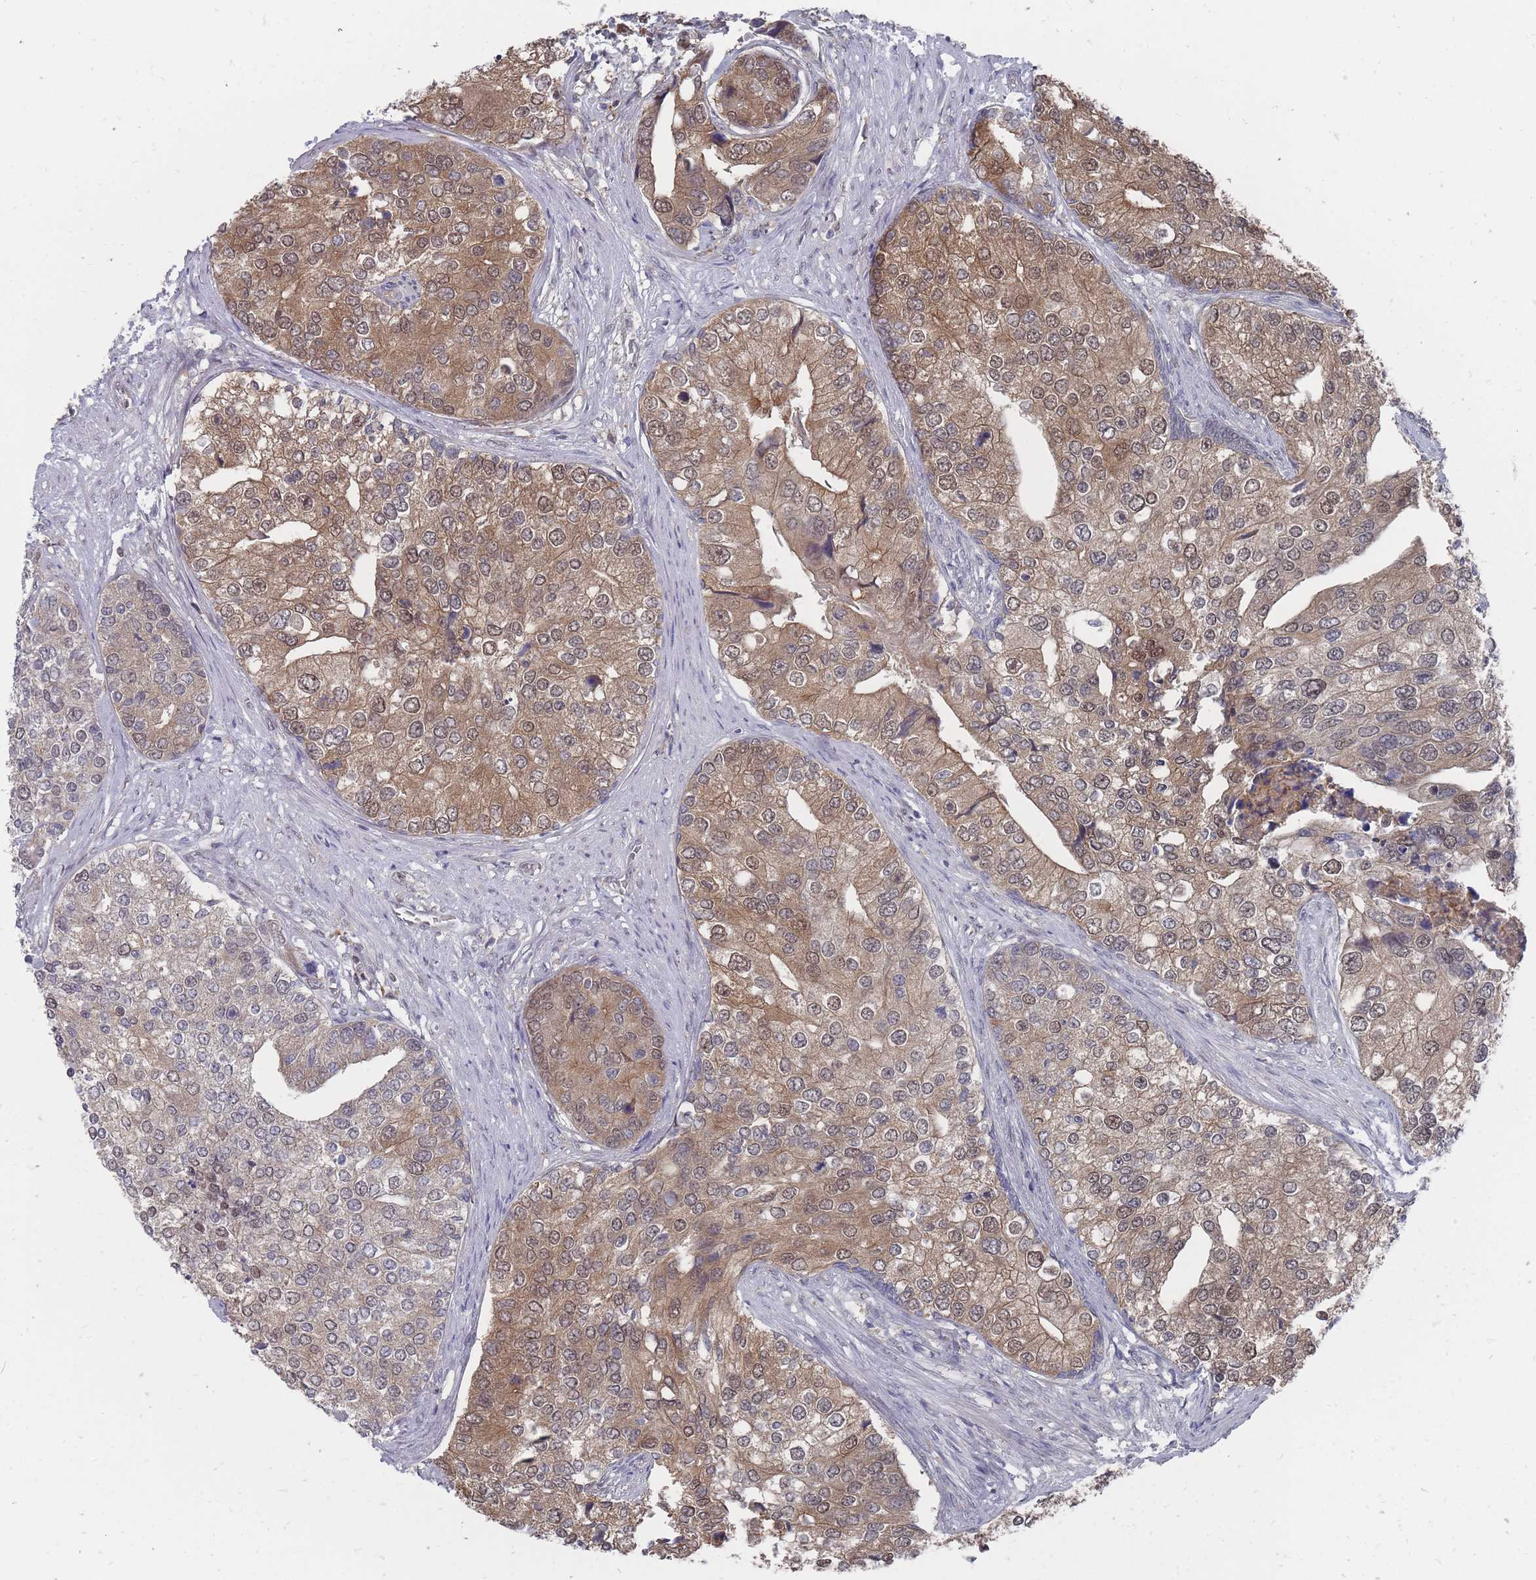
{"staining": {"intensity": "moderate", "quantity": "25%-75%", "location": "cytoplasmic/membranous,nuclear"}, "tissue": "prostate cancer", "cell_type": "Tumor cells", "image_type": "cancer", "snomed": [{"axis": "morphology", "description": "Adenocarcinoma, High grade"}, {"axis": "topography", "description": "Prostate"}], "caption": "This is a photomicrograph of IHC staining of prostate cancer (adenocarcinoma (high-grade)), which shows moderate expression in the cytoplasmic/membranous and nuclear of tumor cells.", "gene": "NKD1", "patient": {"sex": "male", "age": 62}}